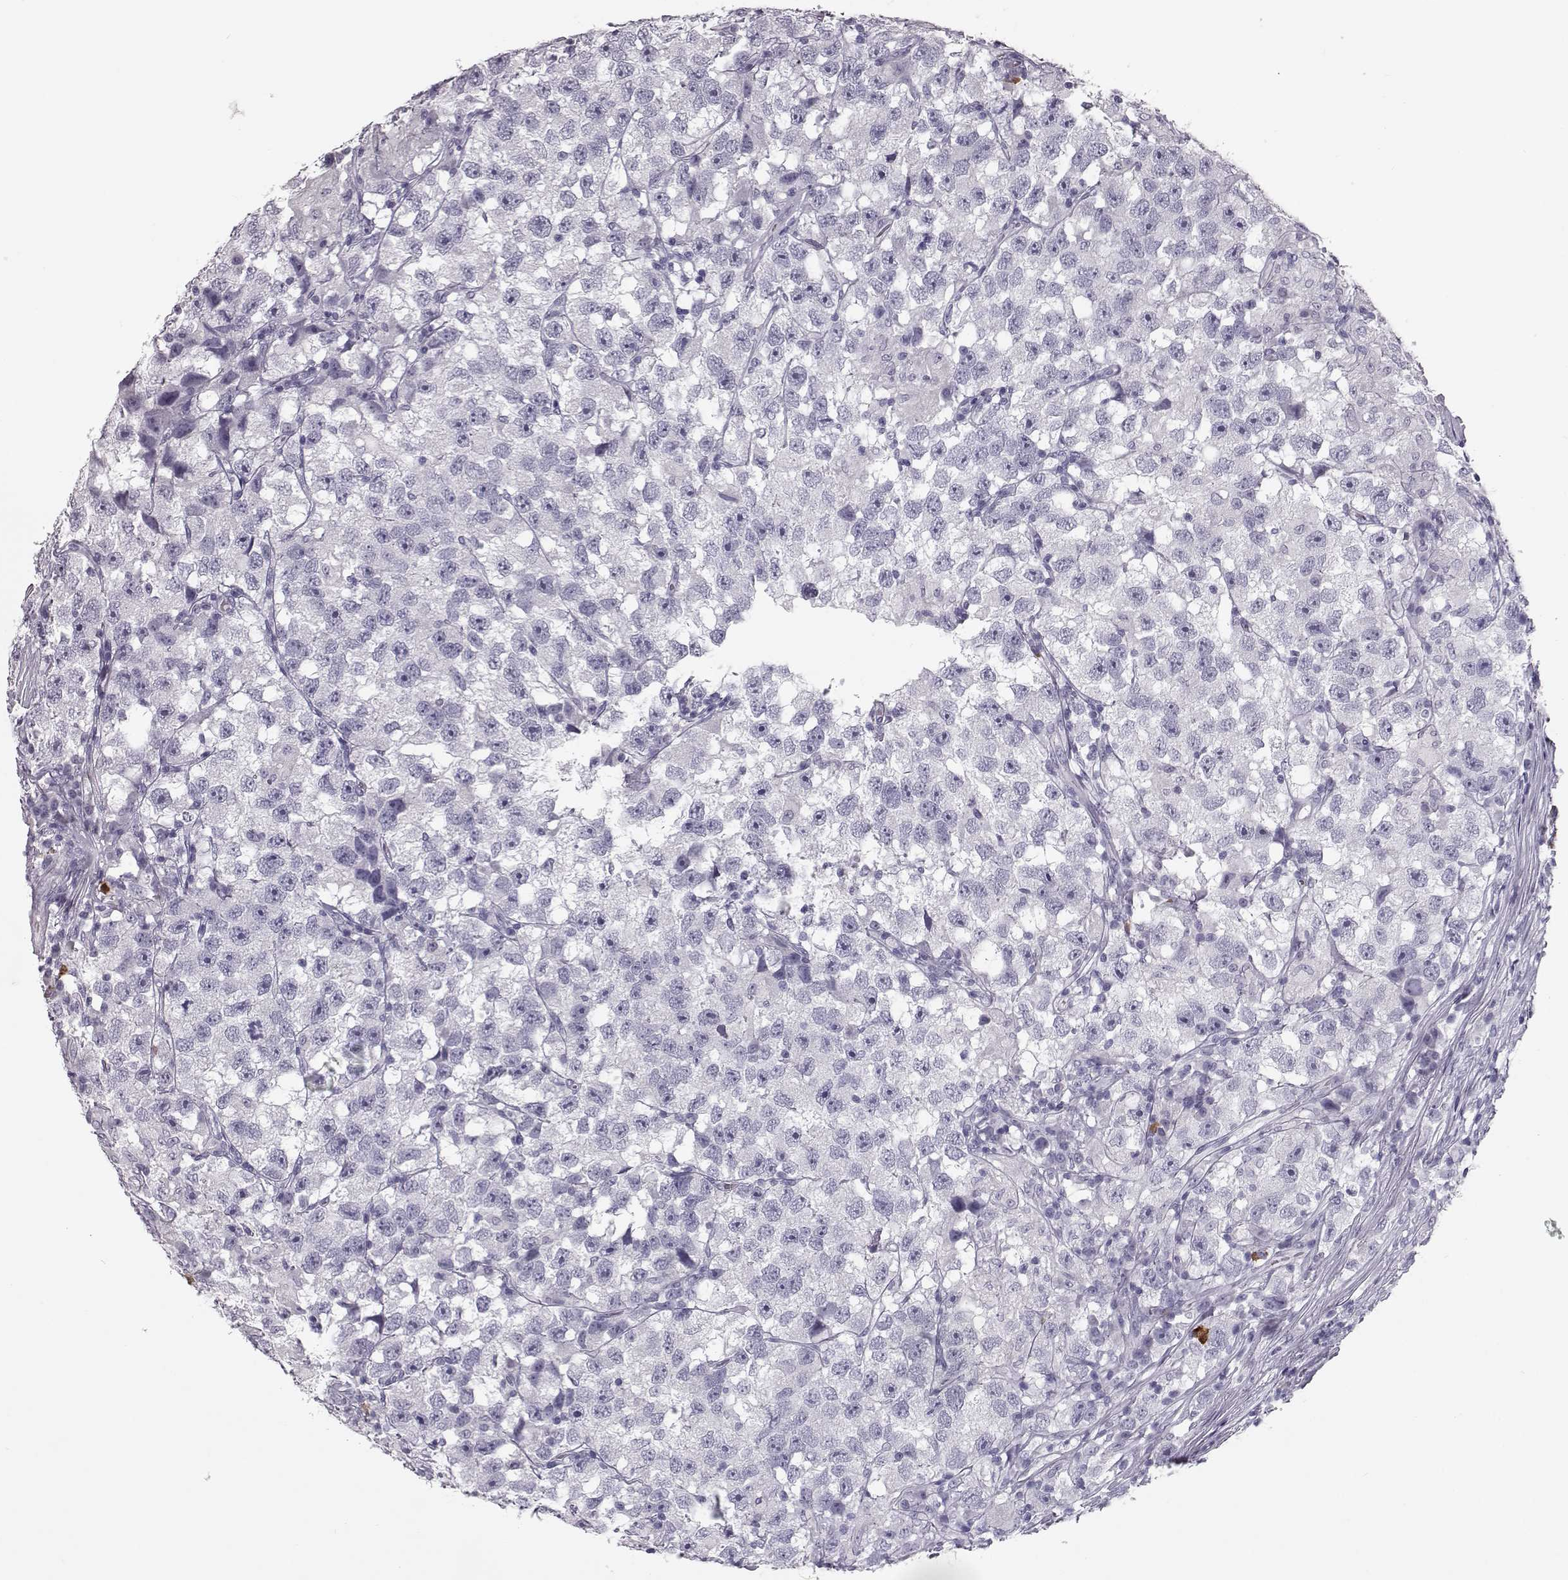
{"staining": {"intensity": "negative", "quantity": "none", "location": "none"}, "tissue": "testis cancer", "cell_type": "Tumor cells", "image_type": "cancer", "snomed": [{"axis": "morphology", "description": "Seminoma, NOS"}, {"axis": "topography", "description": "Testis"}], "caption": "Immunohistochemistry (IHC) micrograph of human testis seminoma stained for a protein (brown), which demonstrates no staining in tumor cells. Brightfield microscopy of immunohistochemistry (IHC) stained with DAB (brown) and hematoxylin (blue), captured at high magnification.", "gene": "CCL19", "patient": {"sex": "male", "age": 26}}